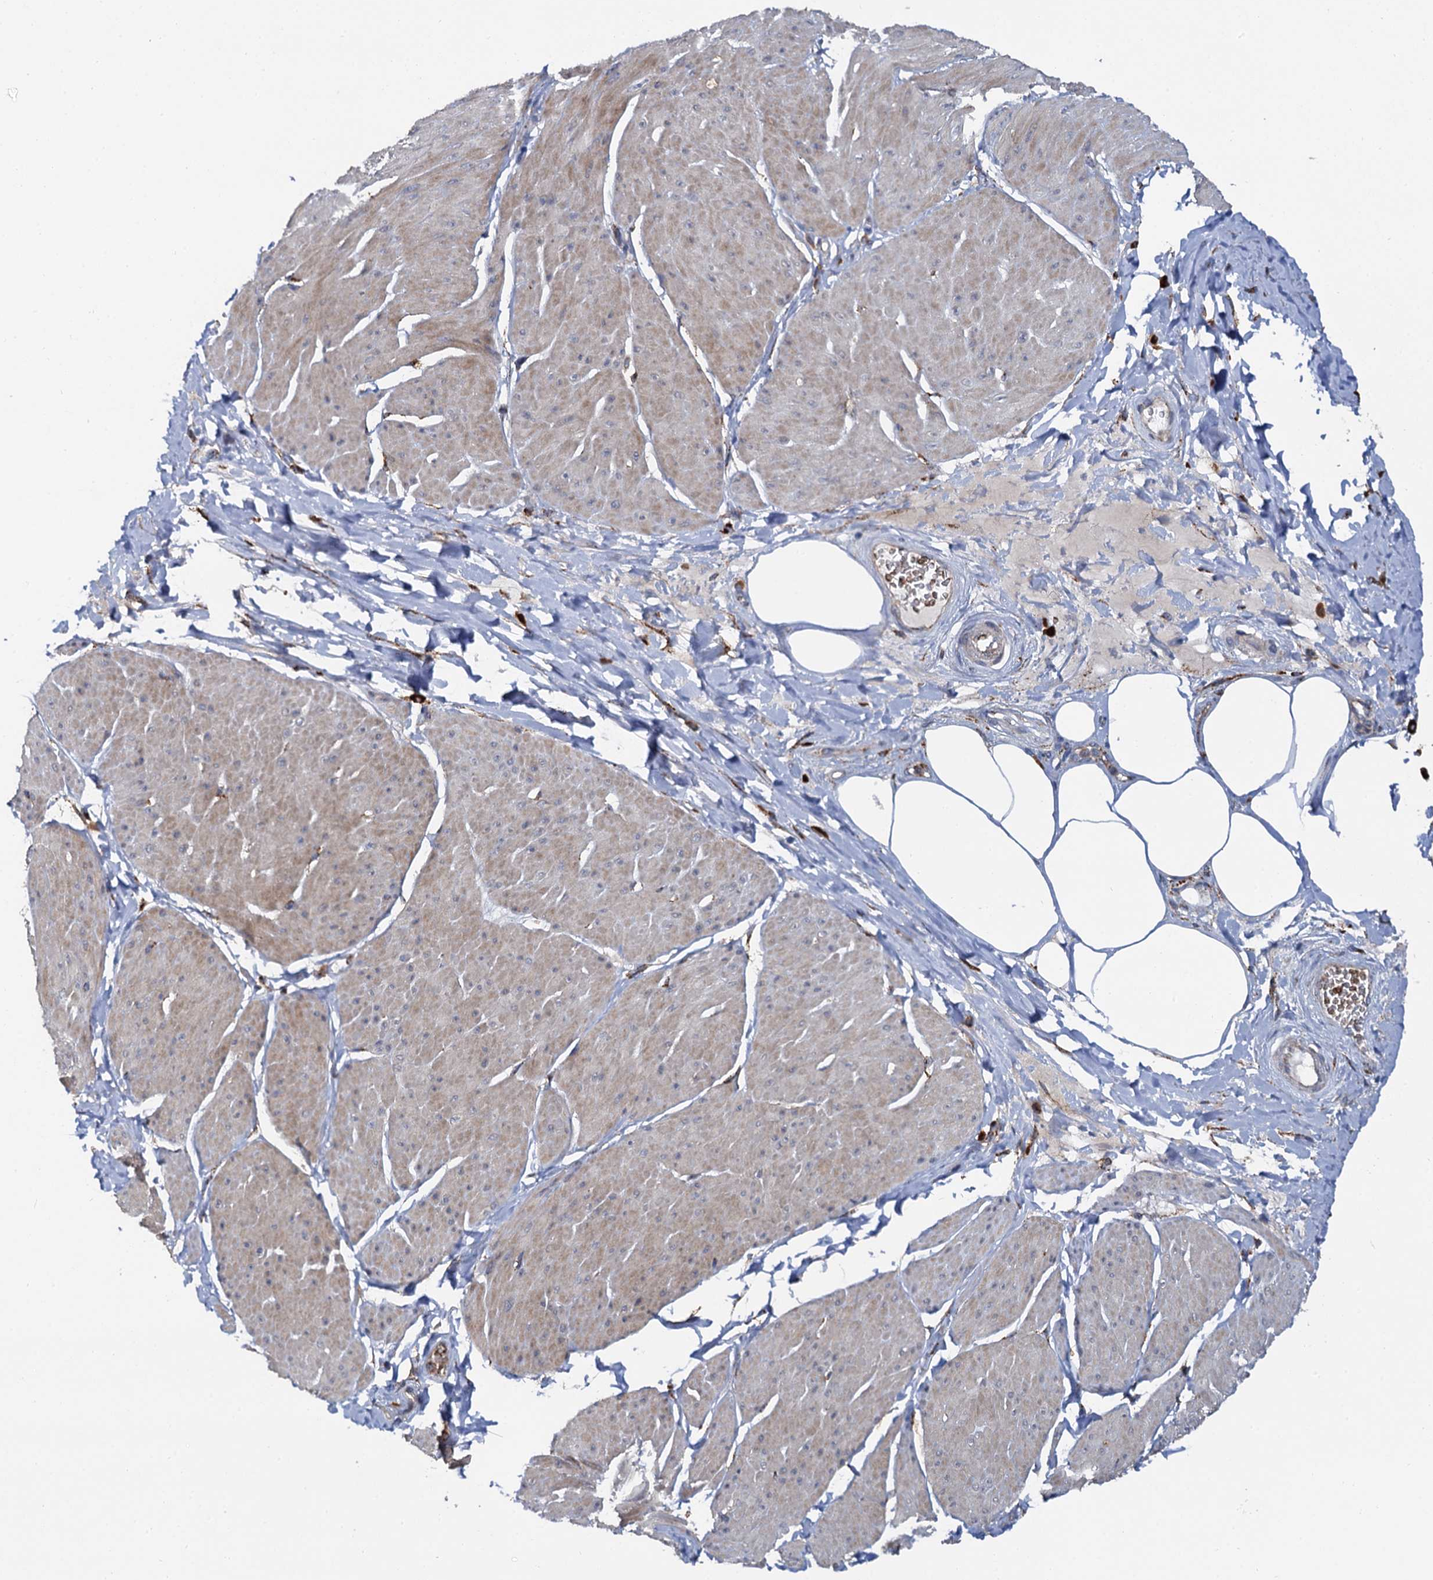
{"staining": {"intensity": "weak", "quantity": "25%-75%", "location": "cytoplasmic/membranous"}, "tissue": "smooth muscle", "cell_type": "Smooth muscle cells", "image_type": "normal", "snomed": [{"axis": "morphology", "description": "Urothelial carcinoma, High grade"}, {"axis": "topography", "description": "Urinary bladder"}], "caption": "Weak cytoplasmic/membranous staining is present in about 25%-75% of smooth muscle cells in normal smooth muscle. The staining is performed using DAB brown chromogen to label protein expression. The nuclei are counter-stained blue using hematoxylin.", "gene": "GBA1", "patient": {"sex": "male", "age": 46}}